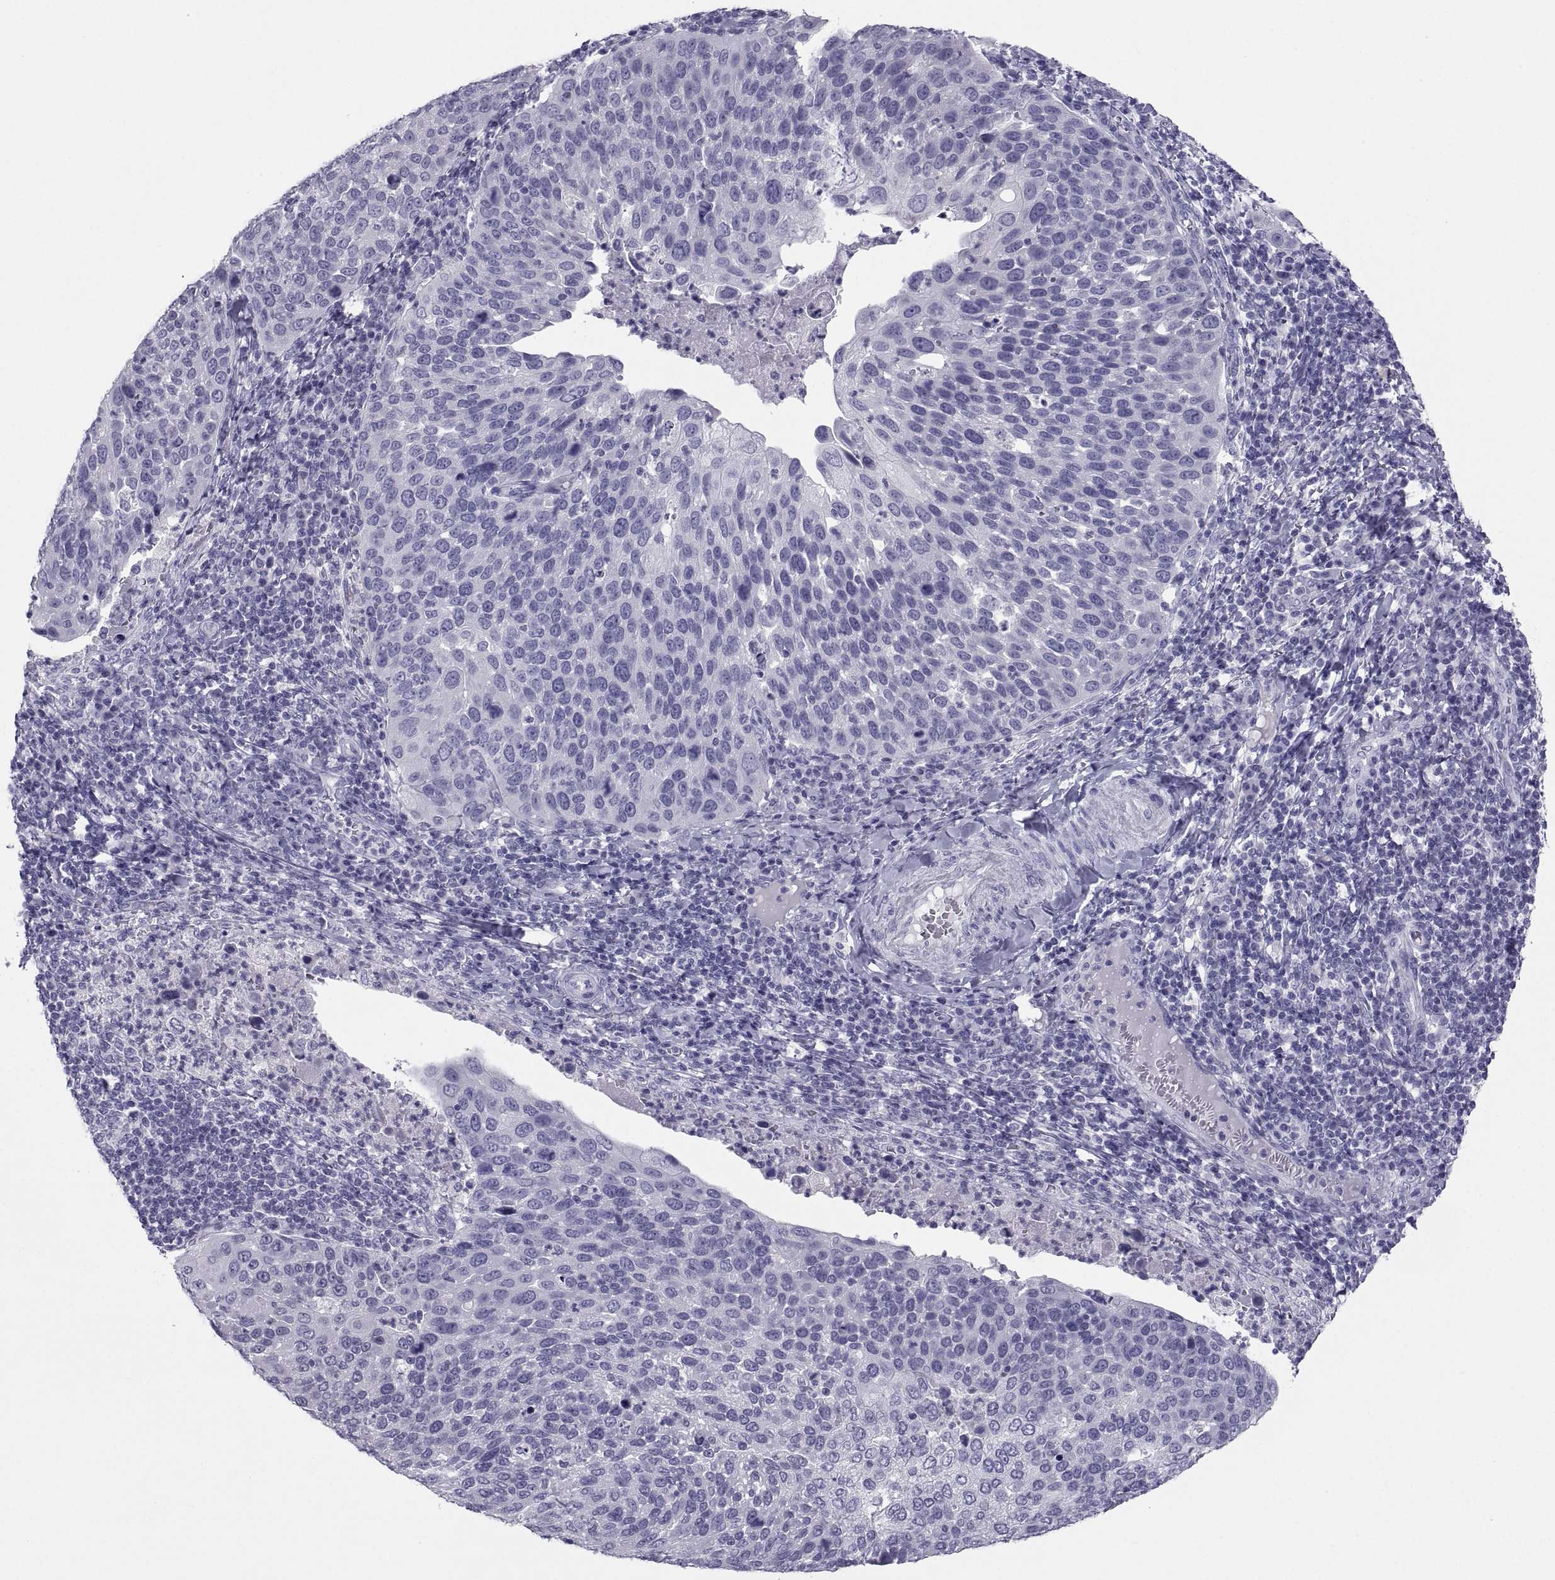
{"staining": {"intensity": "negative", "quantity": "none", "location": "none"}, "tissue": "cervical cancer", "cell_type": "Tumor cells", "image_type": "cancer", "snomed": [{"axis": "morphology", "description": "Squamous cell carcinoma, NOS"}, {"axis": "topography", "description": "Cervix"}], "caption": "Tumor cells are negative for protein expression in human cervical cancer (squamous cell carcinoma).", "gene": "PCSK1N", "patient": {"sex": "female", "age": 54}}